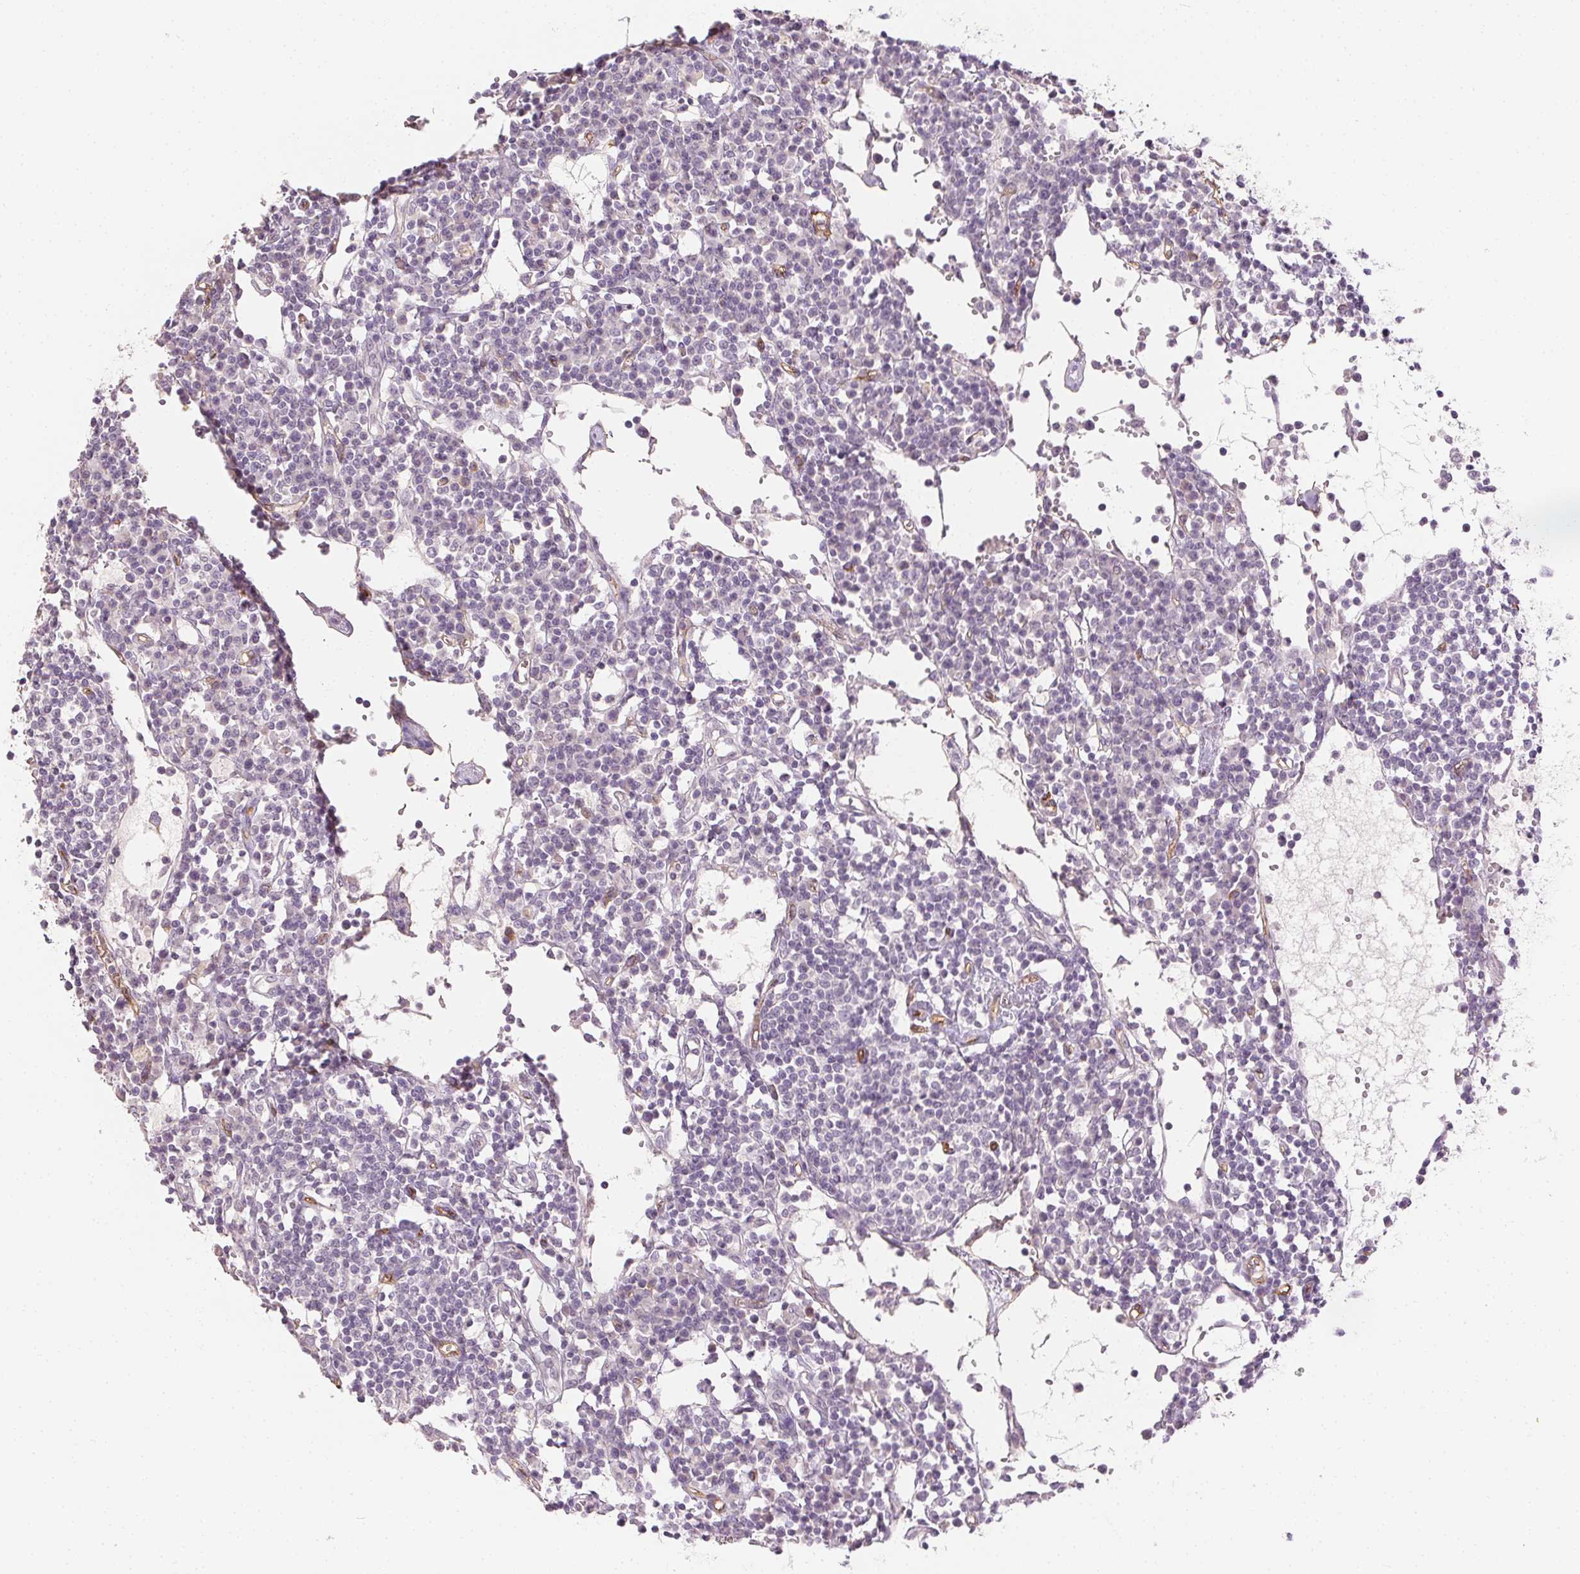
{"staining": {"intensity": "negative", "quantity": "none", "location": "none"}, "tissue": "lymph node", "cell_type": "Germinal center cells", "image_type": "normal", "snomed": [{"axis": "morphology", "description": "Normal tissue, NOS"}, {"axis": "topography", "description": "Lymph node"}], "caption": "Immunohistochemical staining of normal lymph node exhibits no significant staining in germinal center cells. Nuclei are stained in blue.", "gene": "PODXL", "patient": {"sex": "female", "age": 78}}